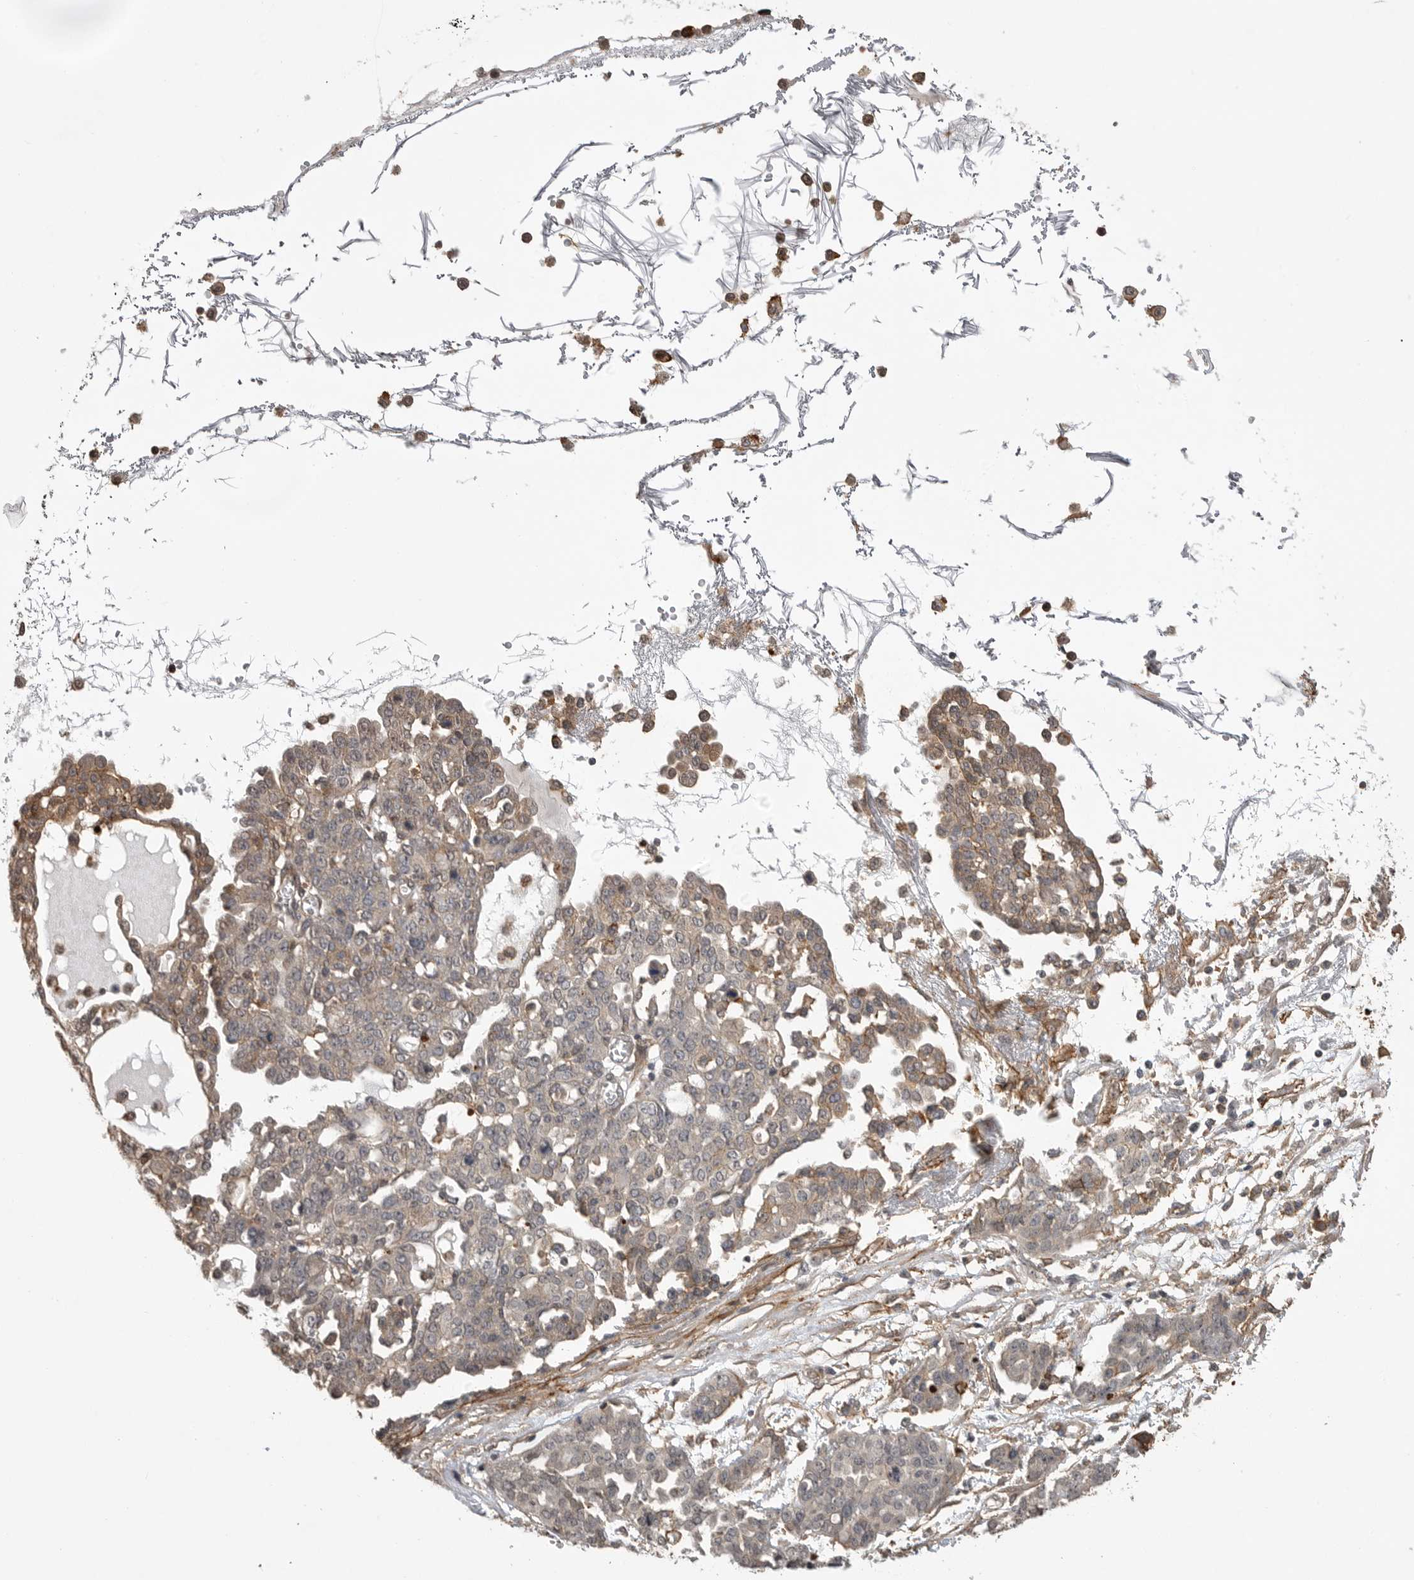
{"staining": {"intensity": "weak", "quantity": "25%-75%", "location": "cytoplasmic/membranous"}, "tissue": "ovarian cancer", "cell_type": "Tumor cells", "image_type": "cancer", "snomed": [{"axis": "morphology", "description": "Cystadenocarcinoma, serous, NOS"}, {"axis": "topography", "description": "Soft tissue"}, {"axis": "topography", "description": "Ovary"}], "caption": "Tumor cells reveal low levels of weak cytoplasmic/membranous staining in about 25%-75% of cells in human ovarian cancer.", "gene": "NECTIN1", "patient": {"sex": "female", "age": 57}}